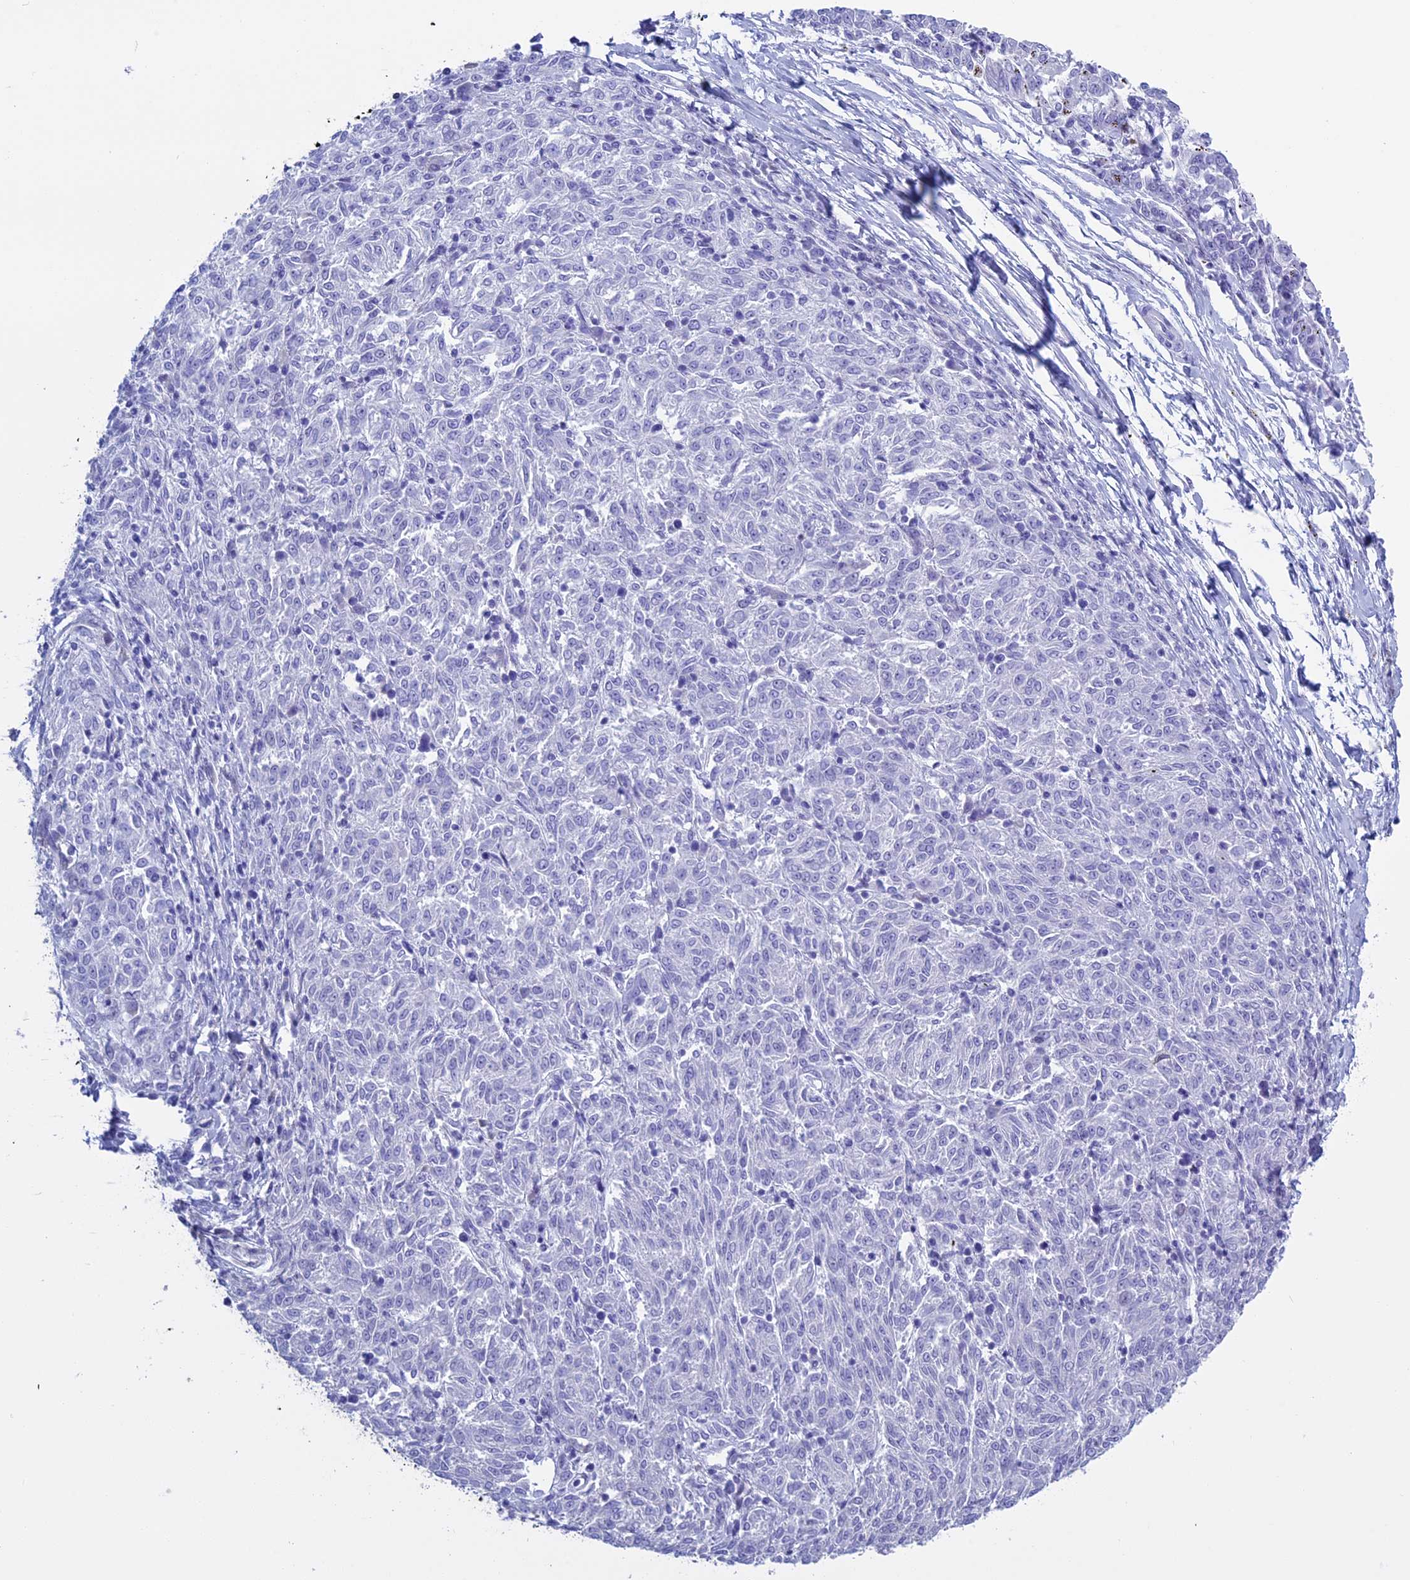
{"staining": {"intensity": "negative", "quantity": "none", "location": "none"}, "tissue": "melanoma", "cell_type": "Tumor cells", "image_type": "cancer", "snomed": [{"axis": "morphology", "description": "Malignant melanoma, NOS"}, {"axis": "topography", "description": "Skin"}], "caption": "High magnification brightfield microscopy of melanoma stained with DAB (3,3'-diaminobenzidine) (brown) and counterstained with hematoxylin (blue): tumor cells show no significant expression.", "gene": "KCTD21", "patient": {"sex": "female", "age": 72}}